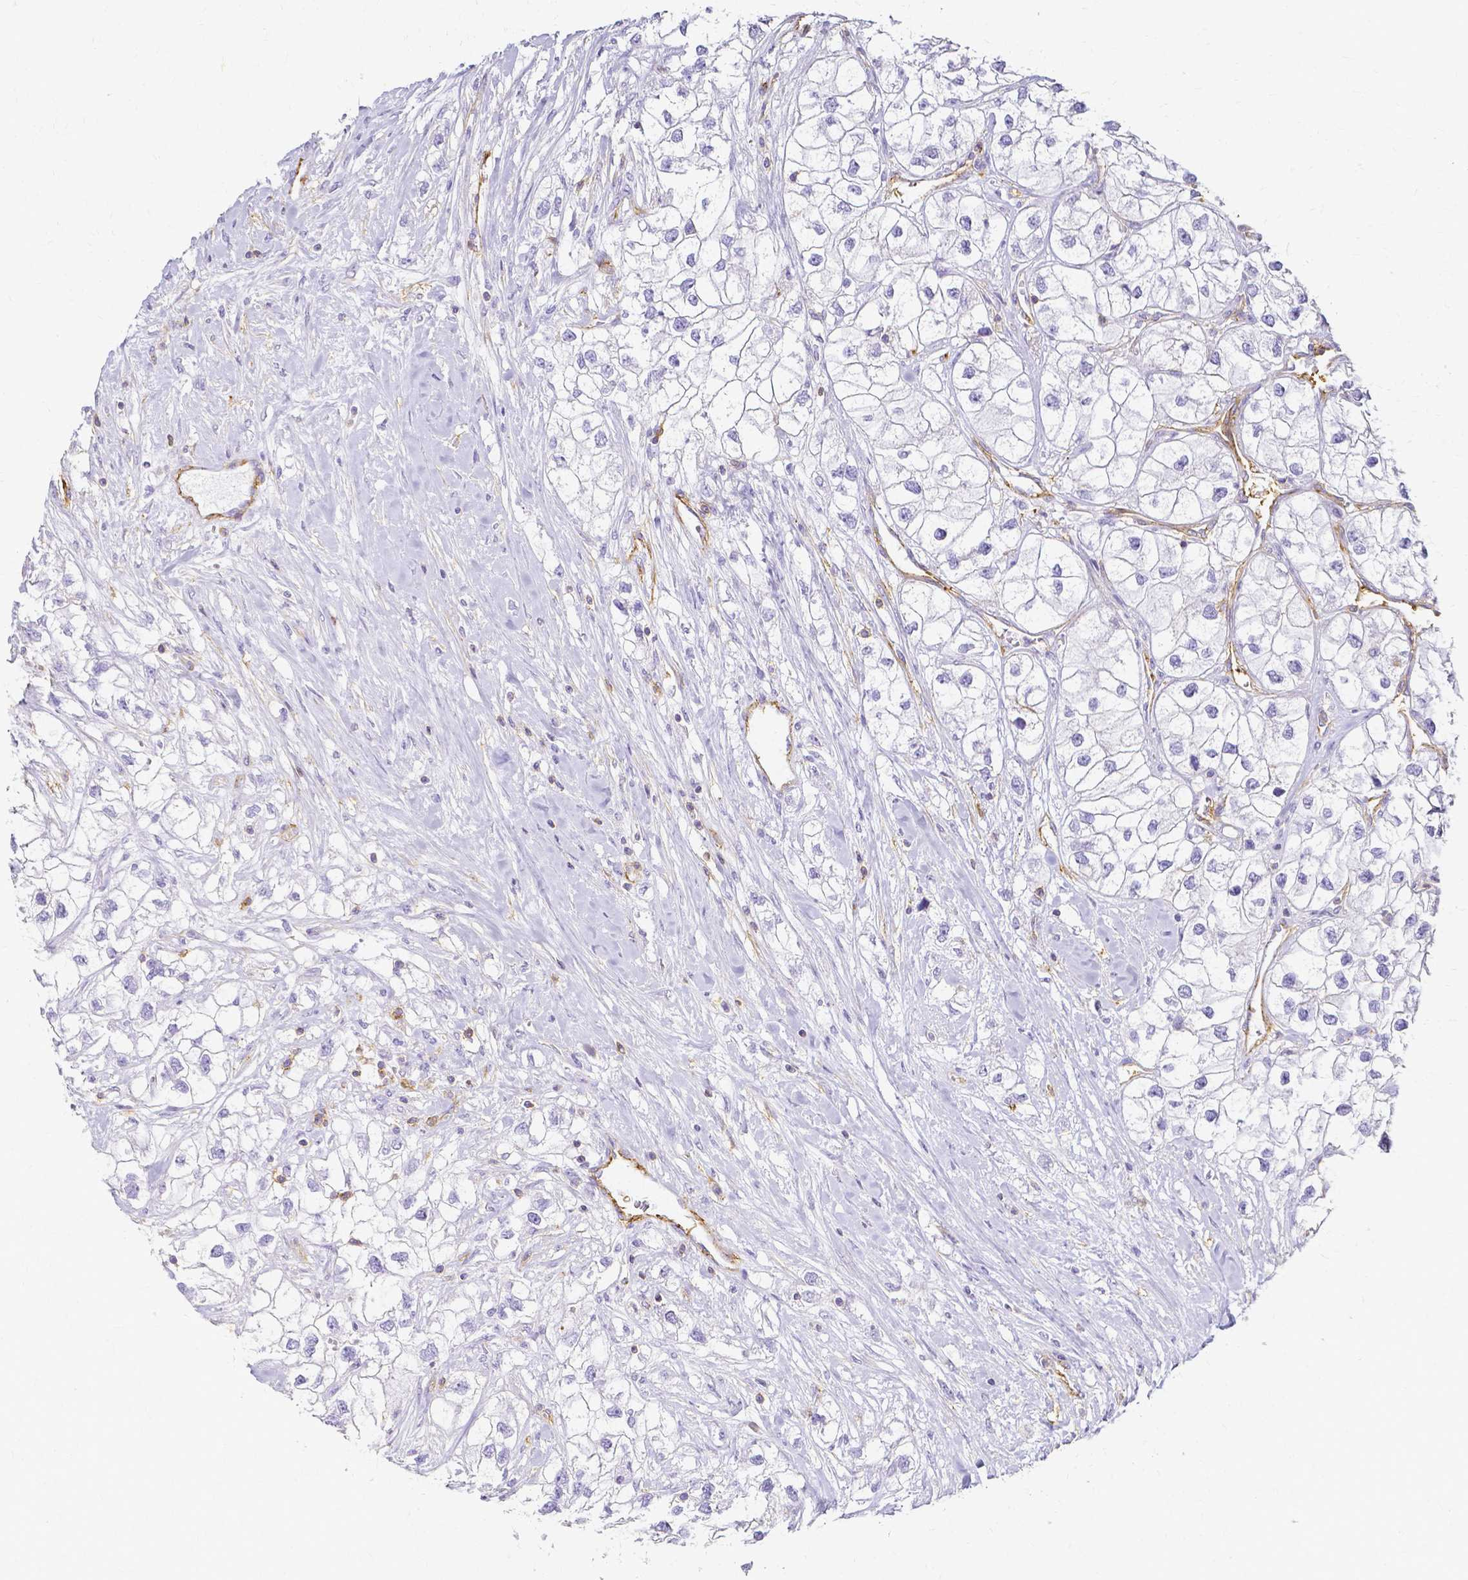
{"staining": {"intensity": "negative", "quantity": "none", "location": "none"}, "tissue": "renal cancer", "cell_type": "Tumor cells", "image_type": "cancer", "snomed": [{"axis": "morphology", "description": "Adenocarcinoma, NOS"}, {"axis": "topography", "description": "Kidney"}], "caption": "Immunohistochemistry photomicrograph of human renal cancer stained for a protein (brown), which reveals no staining in tumor cells.", "gene": "HSPA12A", "patient": {"sex": "male", "age": 59}}